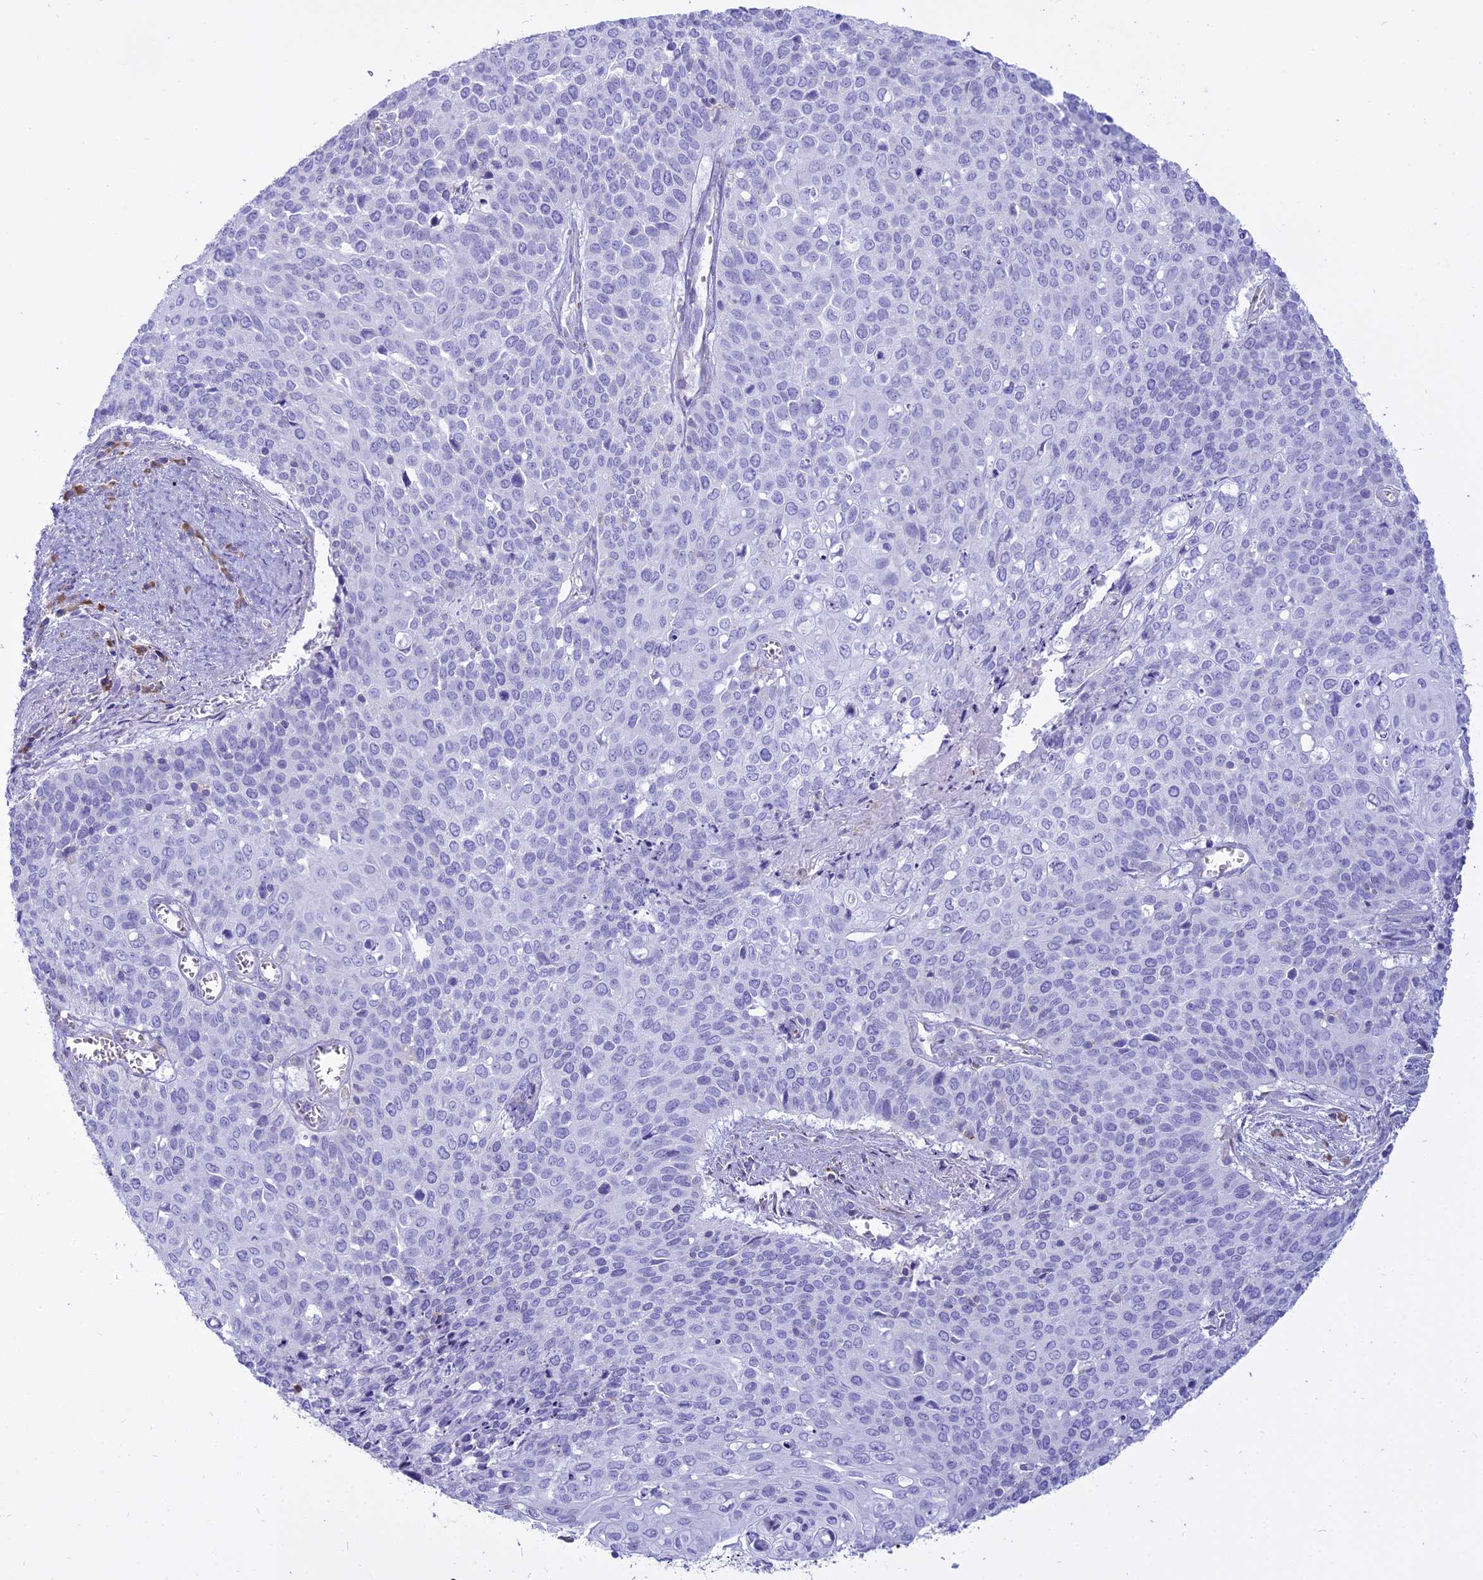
{"staining": {"intensity": "negative", "quantity": "none", "location": "none"}, "tissue": "cervical cancer", "cell_type": "Tumor cells", "image_type": "cancer", "snomed": [{"axis": "morphology", "description": "Squamous cell carcinoma, NOS"}, {"axis": "topography", "description": "Cervix"}], "caption": "Tumor cells are negative for protein expression in human squamous cell carcinoma (cervical).", "gene": "CD5", "patient": {"sex": "female", "age": 39}}